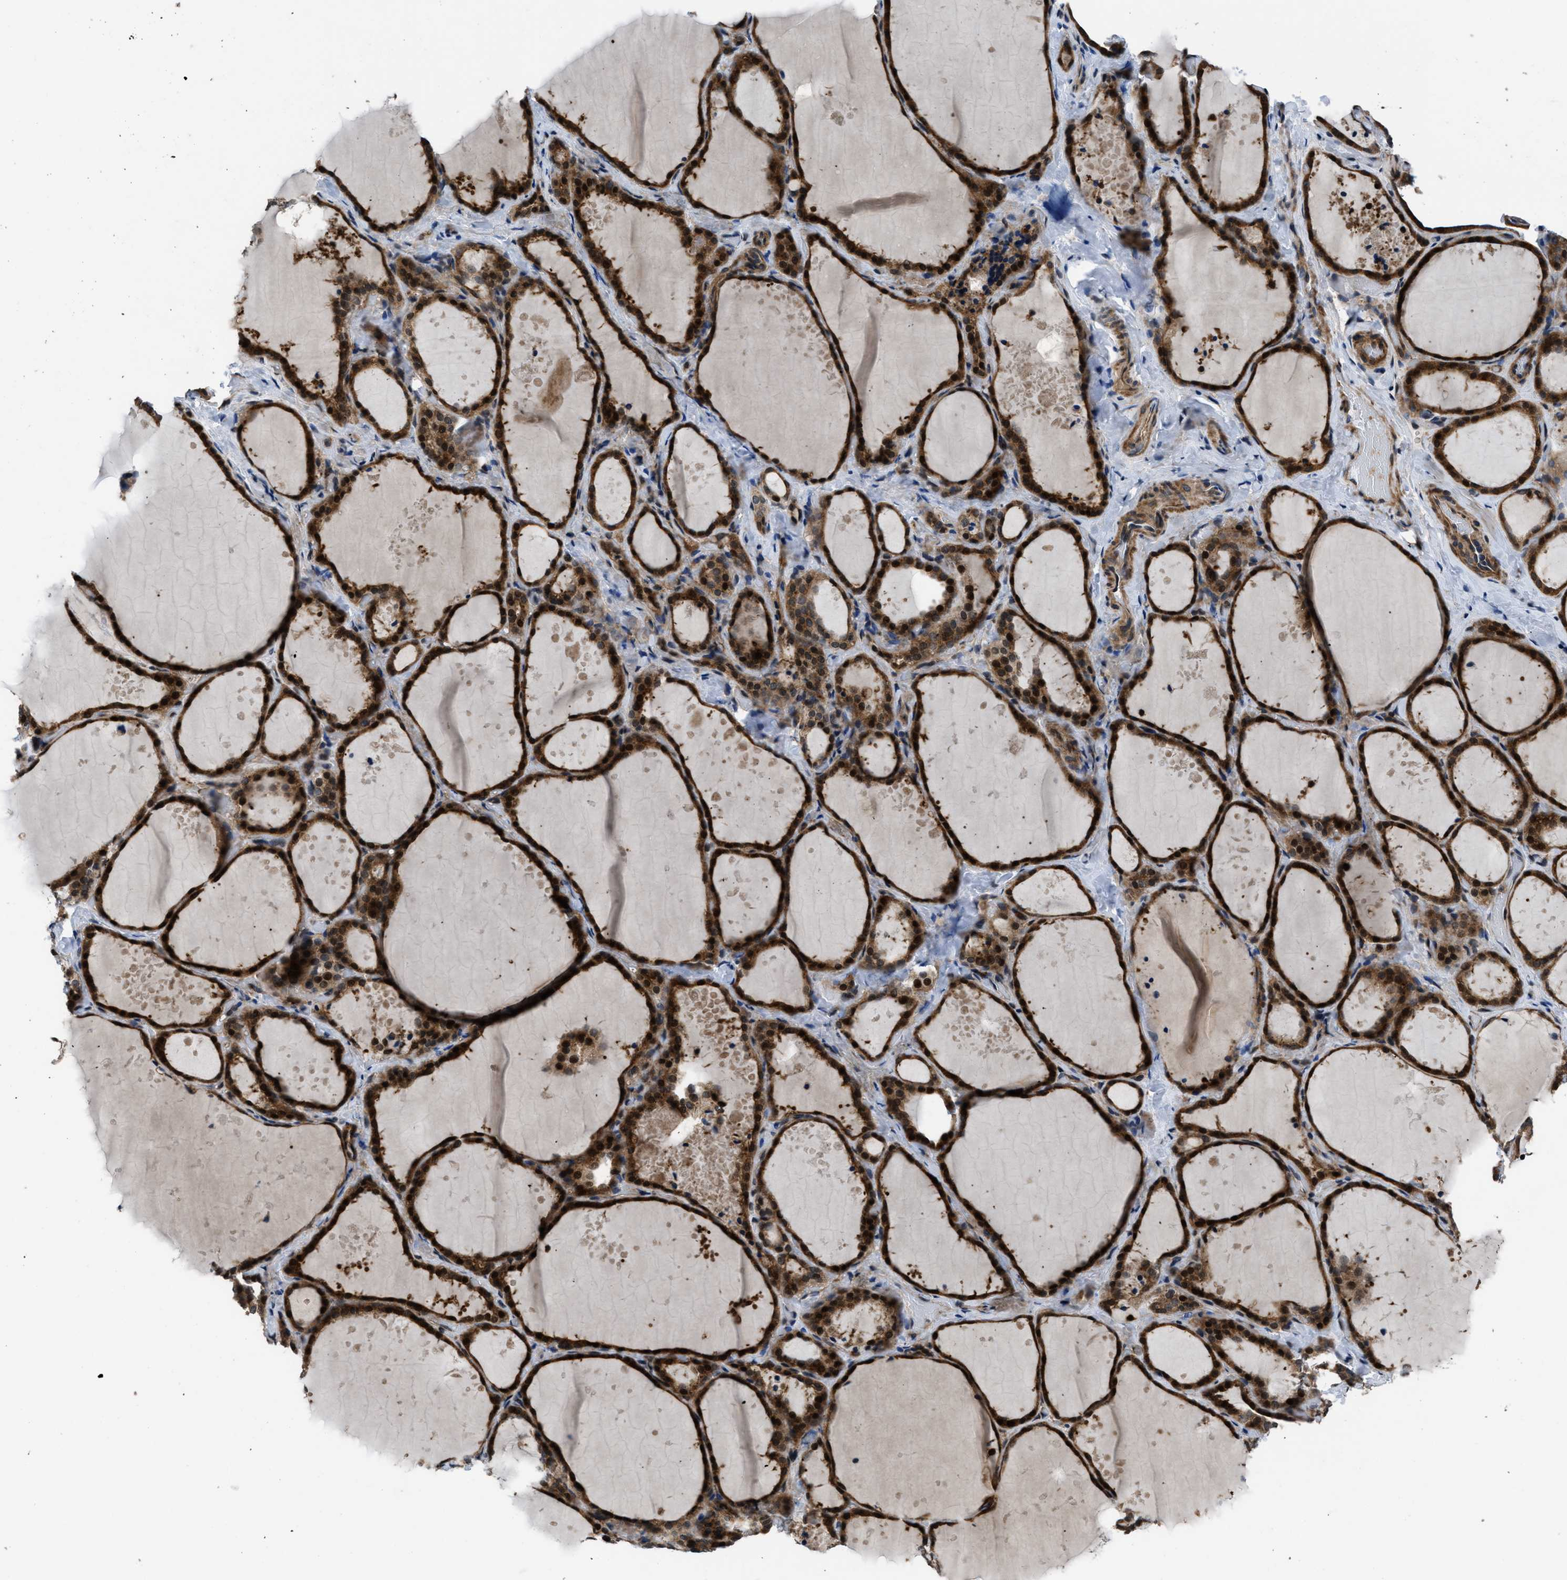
{"staining": {"intensity": "strong", "quantity": ">75%", "location": "cytoplasmic/membranous,nuclear"}, "tissue": "thyroid gland", "cell_type": "Glandular cells", "image_type": "normal", "snomed": [{"axis": "morphology", "description": "Normal tissue, NOS"}, {"axis": "topography", "description": "Thyroid gland"}], "caption": "This image reveals immunohistochemistry staining of unremarkable thyroid gland, with high strong cytoplasmic/membranous,nuclear expression in approximately >75% of glandular cells.", "gene": "CTBS", "patient": {"sex": "female", "age": 44}}